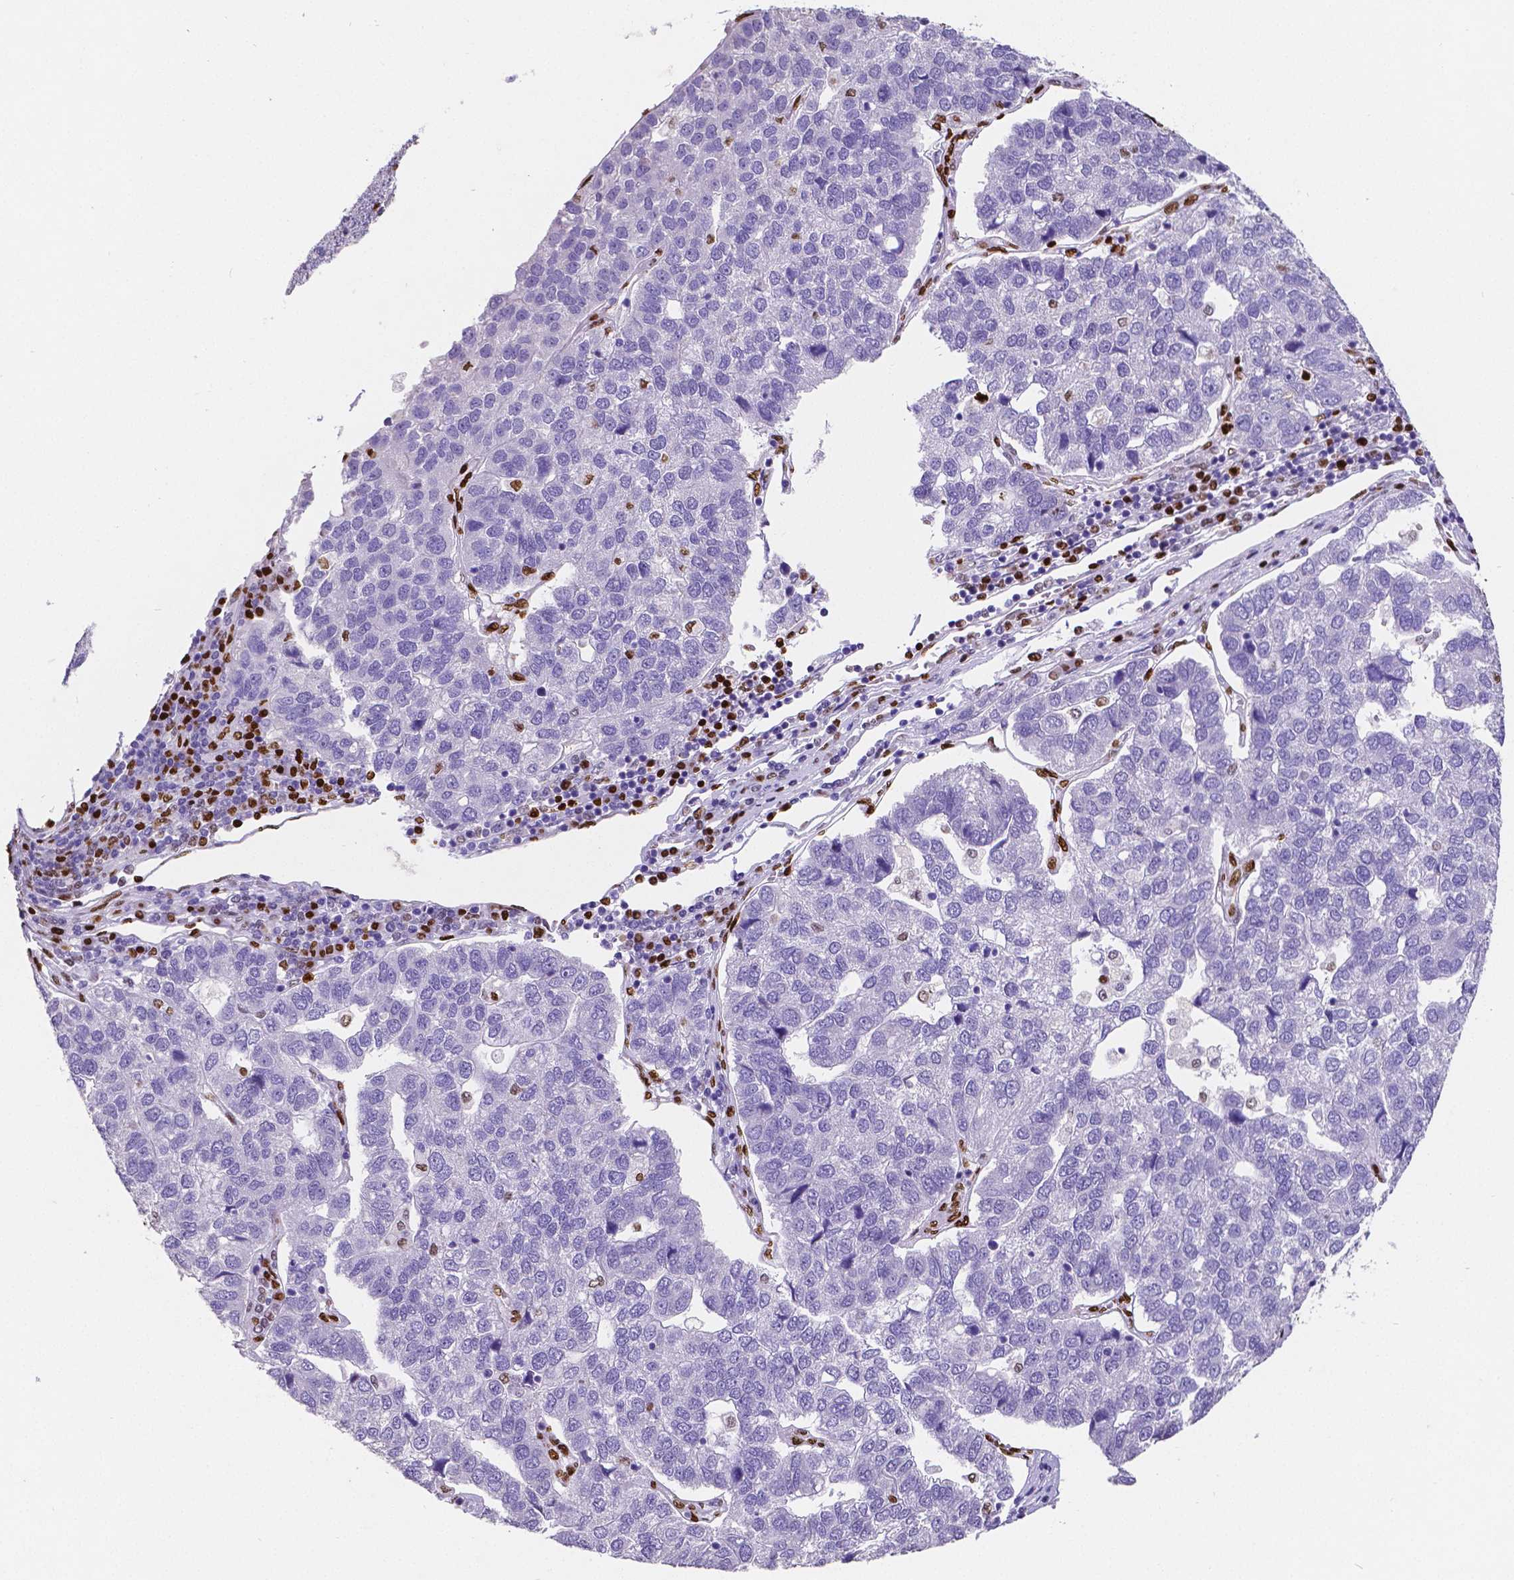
{"staining": {"intensity": "negative", "quantity": "none", "location": "none"}, "tissue": "pancreatic cancer", "cell_type": "Tumor cells", "image_type": "cancer", "snomed": [{"axis": "morphology", "description": "Adenocarcinoma, NOS"}, {"axis": "topography", "description": "Pancreas"}], "caption": "Histopathology image shows no protein staining in tumor cells of pancreatic cancer tissue. (Immunohistochemistry, brightfield microscopy, high magnification).", "gene": "MEF2C", "patient": {"sex": "female", "age": 61}}